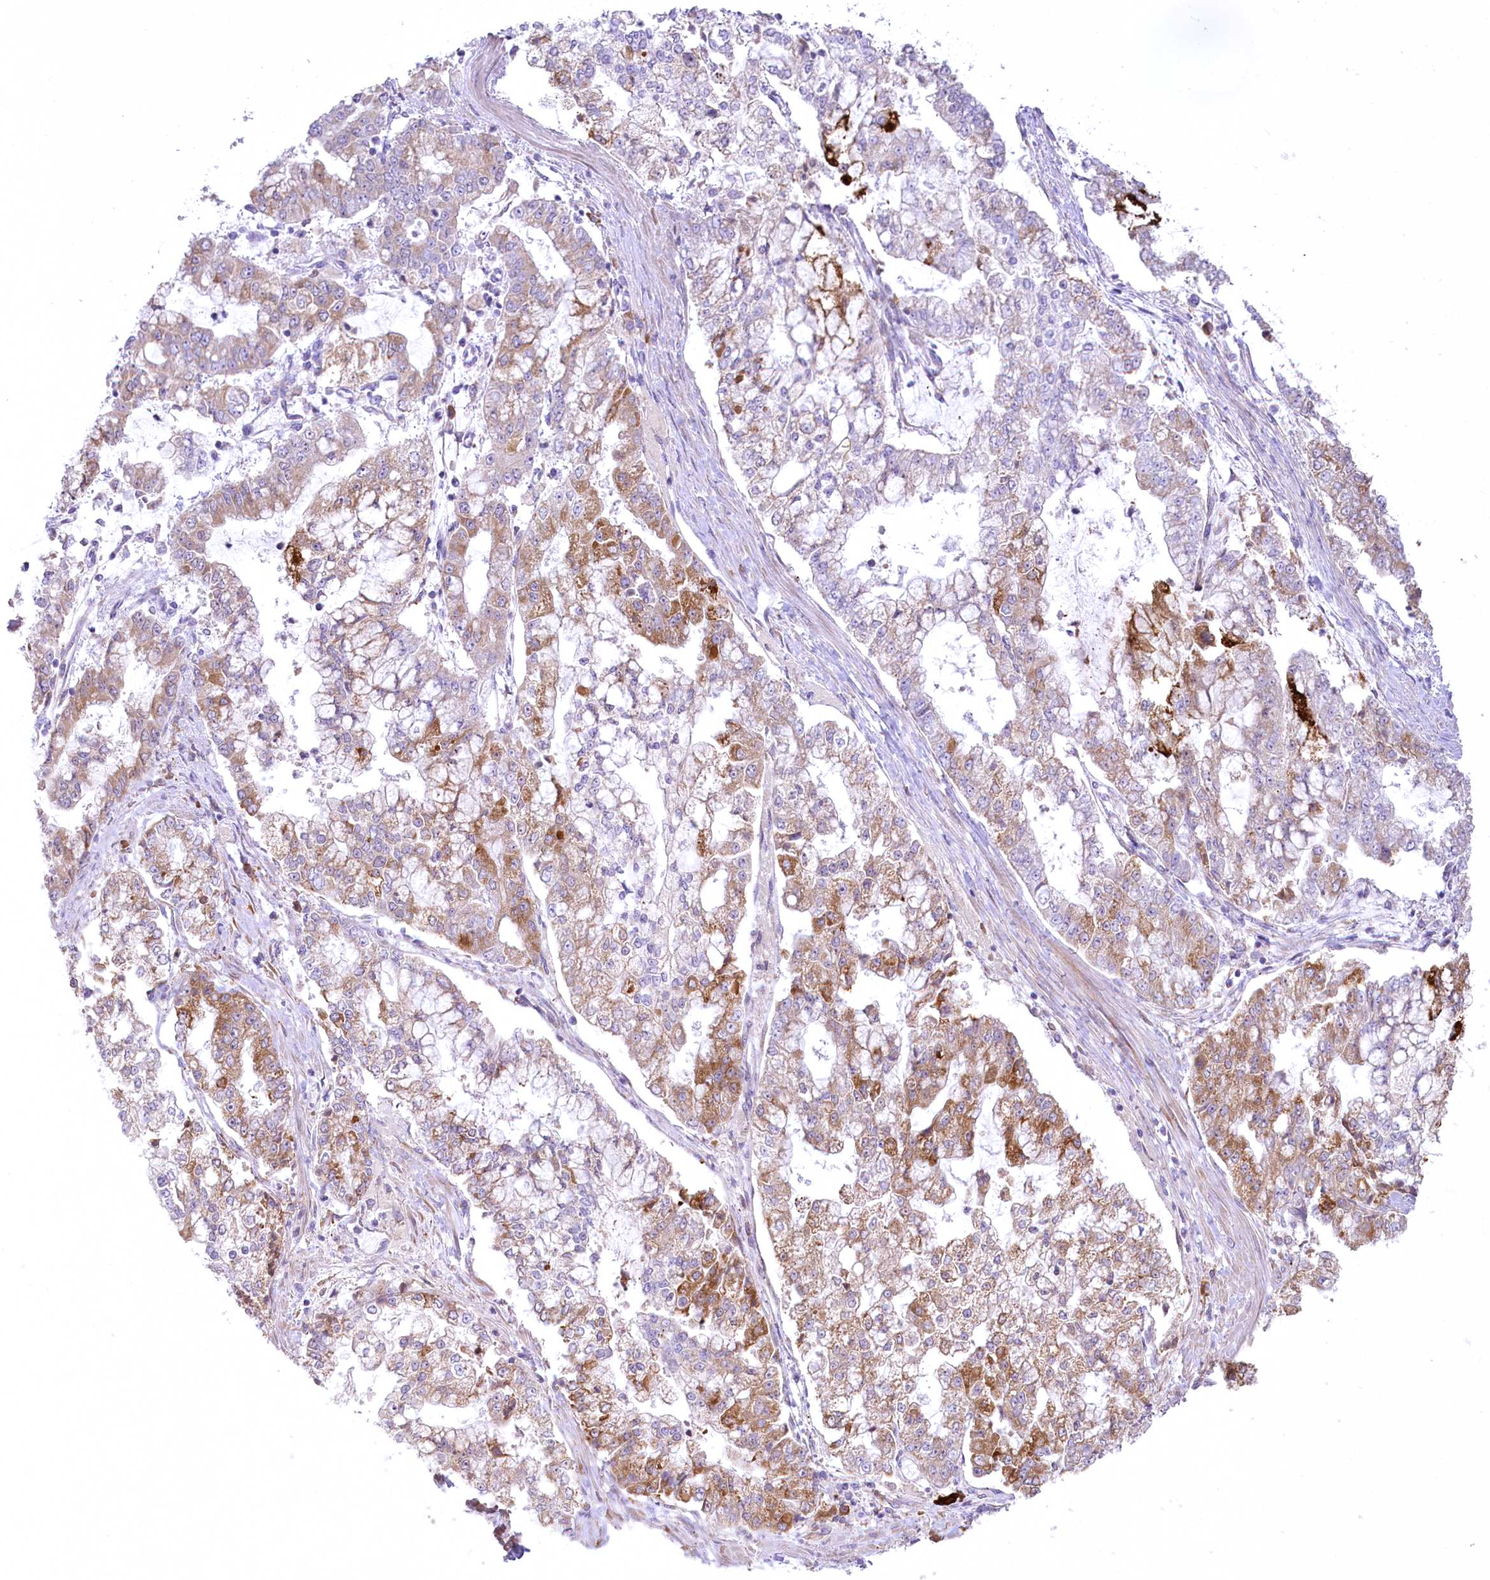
{"staining": {"intensity": "moderate", "quantity": "25%-75%", "location": "cytoplasmic/membranous"}, "tissue": "stomach cancer", "cell_type": "Tumor cells", "image_type": "cancer", "snomed": [{"axis": "morphology", "description": "Adenocarcinoma, NOS"}, {"axis": "topography", "description": "Stomach"}], "caption": "Immunohistochemistry image of neoplastic tissue: human adenocarcinoma (stomach) stained using IHC displays medium levels of moderate protein expression localized specifically in the cytoplasmic/membranous of tumor cells, appearing as a cytoplasmic/membranous brown color.", "gene": "NCKAP5", "patient": {"sex": "male", "age": 76}}